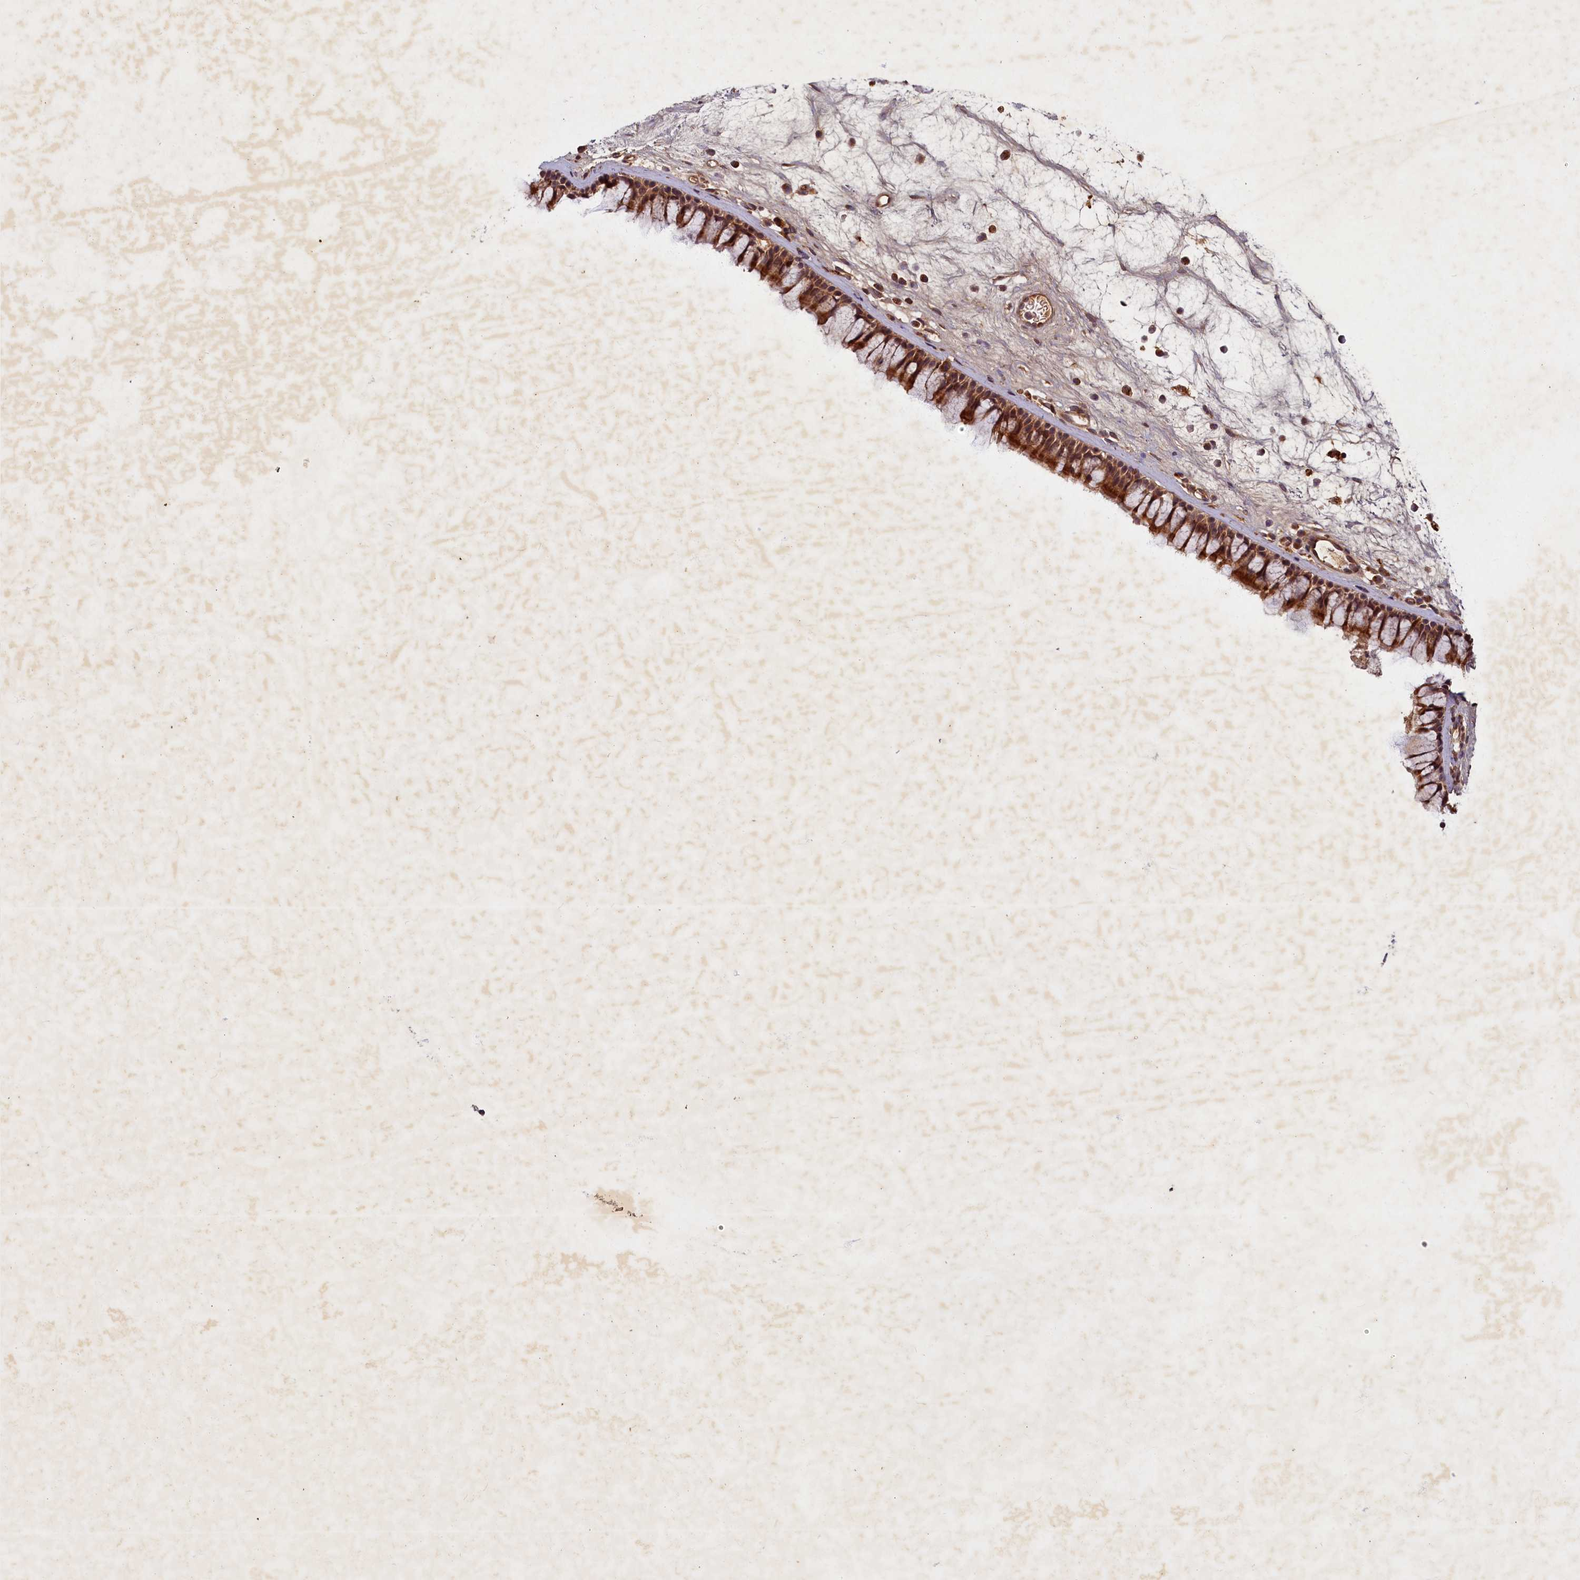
{"staining": {"intensity": "strong", "quantity": ">75%", "location": "cytoplasmic/membranous"}, "tissue": "nasopharynx", "cell_type": "Respiratory epithelial cells", "image_type": "normal", "snomed": [{"axis": "morphology", "description": "Normal tissue, NOS"}, {"axis": "morphology", "description": "Inflammation, NOS"}, {"axis": "morphology", "description": "Malignant melanoma, Metastatic site"}, {"axis": "topography", "description": "Nasopharynx"}], "caption": "IHC (DAB) staining of unremarkable human nasopharynx demonstrates strong cytoplasmic/membranous protein positivity in about >75% of respiratory epithelial cells. (DAB IHC, brown staining for protein, blue staining for nuclei).", "gene": "SLC11A2", "patient": {"sex": "male", "age": 70}}